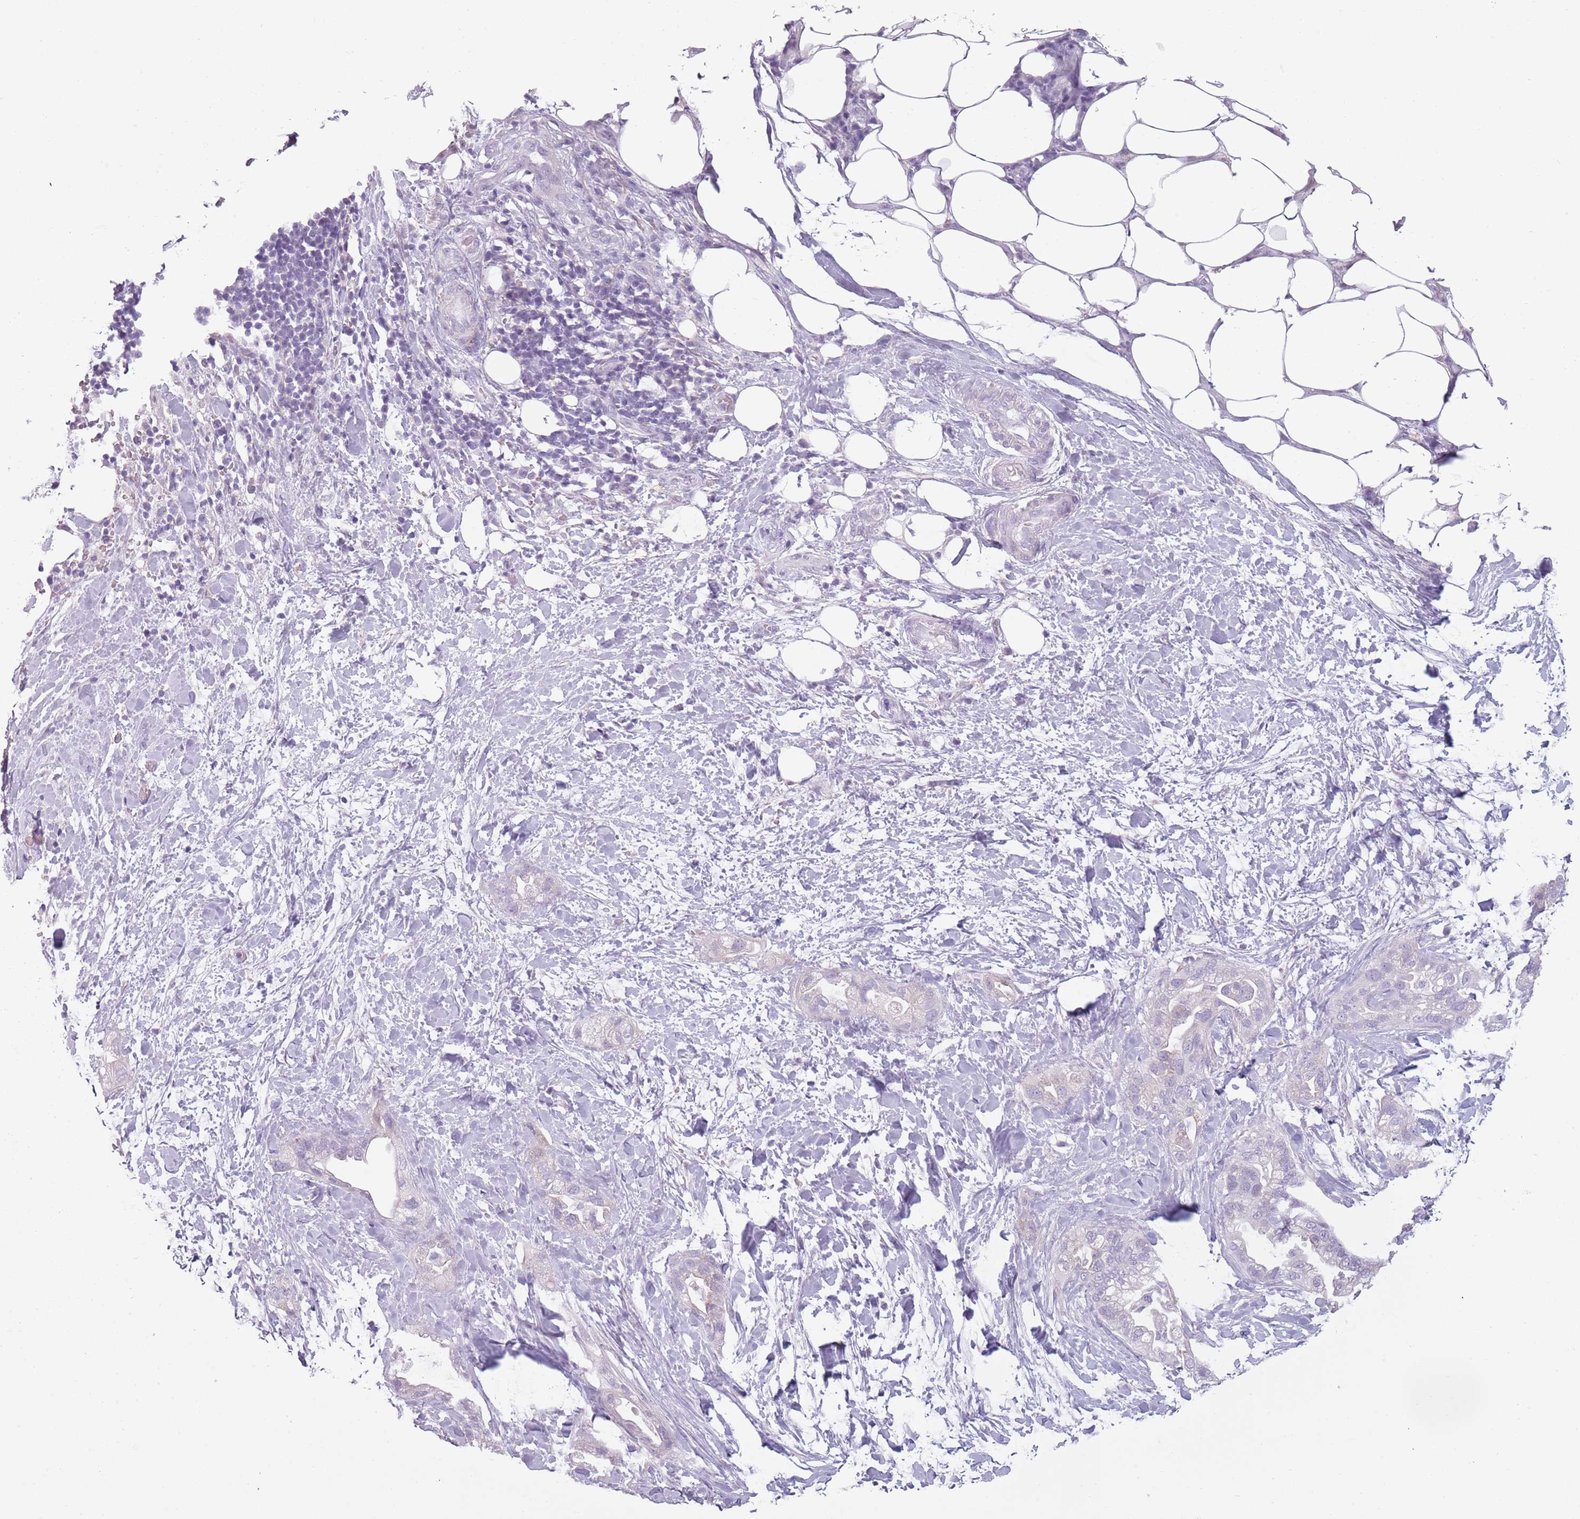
{"staining": {"intensity": "negative", "quantity": "none", "location": "none"}, "tissue": "pancreatic cancer", "cell_type": "Tumor cells", "image_type": "cancer", "snomed": [{"axis": "morphology", "description": "Adenocarcinoma, NOS"}, {"axis": "topography", "description": "Pancreas"}], "caption": "Protein analysis of adenocarcinoma (pancreatic) exhibits no significant expression in tumor cells.", "gene": "MEGF8", "patient": {"sex": "male", "age": 44}}